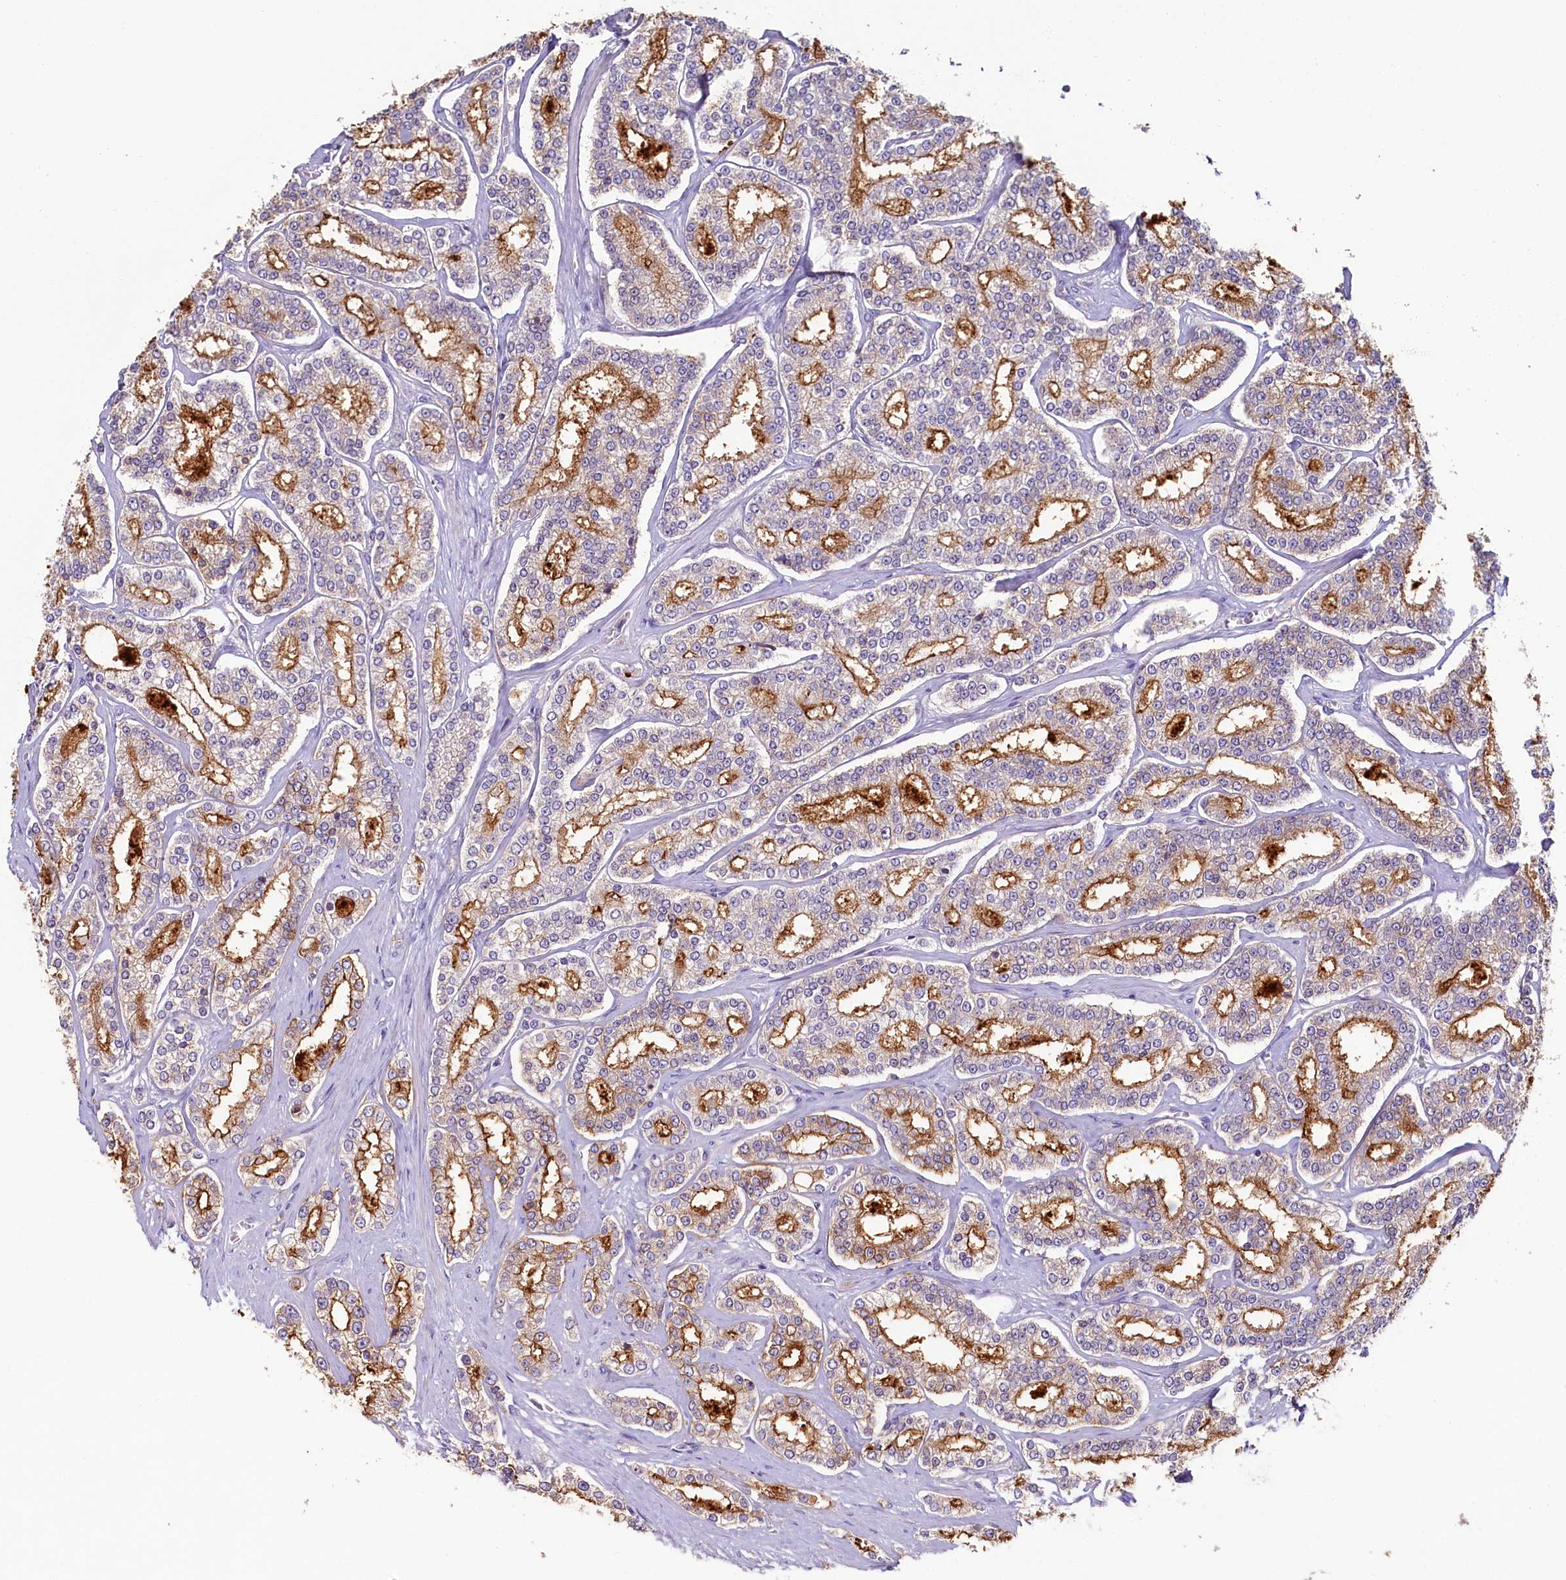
{"staining": {"intensity": "strong", "quantity": ">75%", "location": "cytoplasmic/membranous"}, "tissue": "prostate cancer", "cell_type": "Tumor cells", "image_type": "cancer", "snomed": [{"axis": "morphology", "description": "Normal tissue, NOS"}, {"axis": "morphology", "description": "Adenocarcinoma, High grade"}, {"axis": "topography", "description": "Prostate"}], "caption": "A brown stain shows strong cytoplasmic/membranous expression of a protein in human prostate cancer tumor cells.", "gene": "PDE6D", "patient": {"sex": "male", "age": 83}}